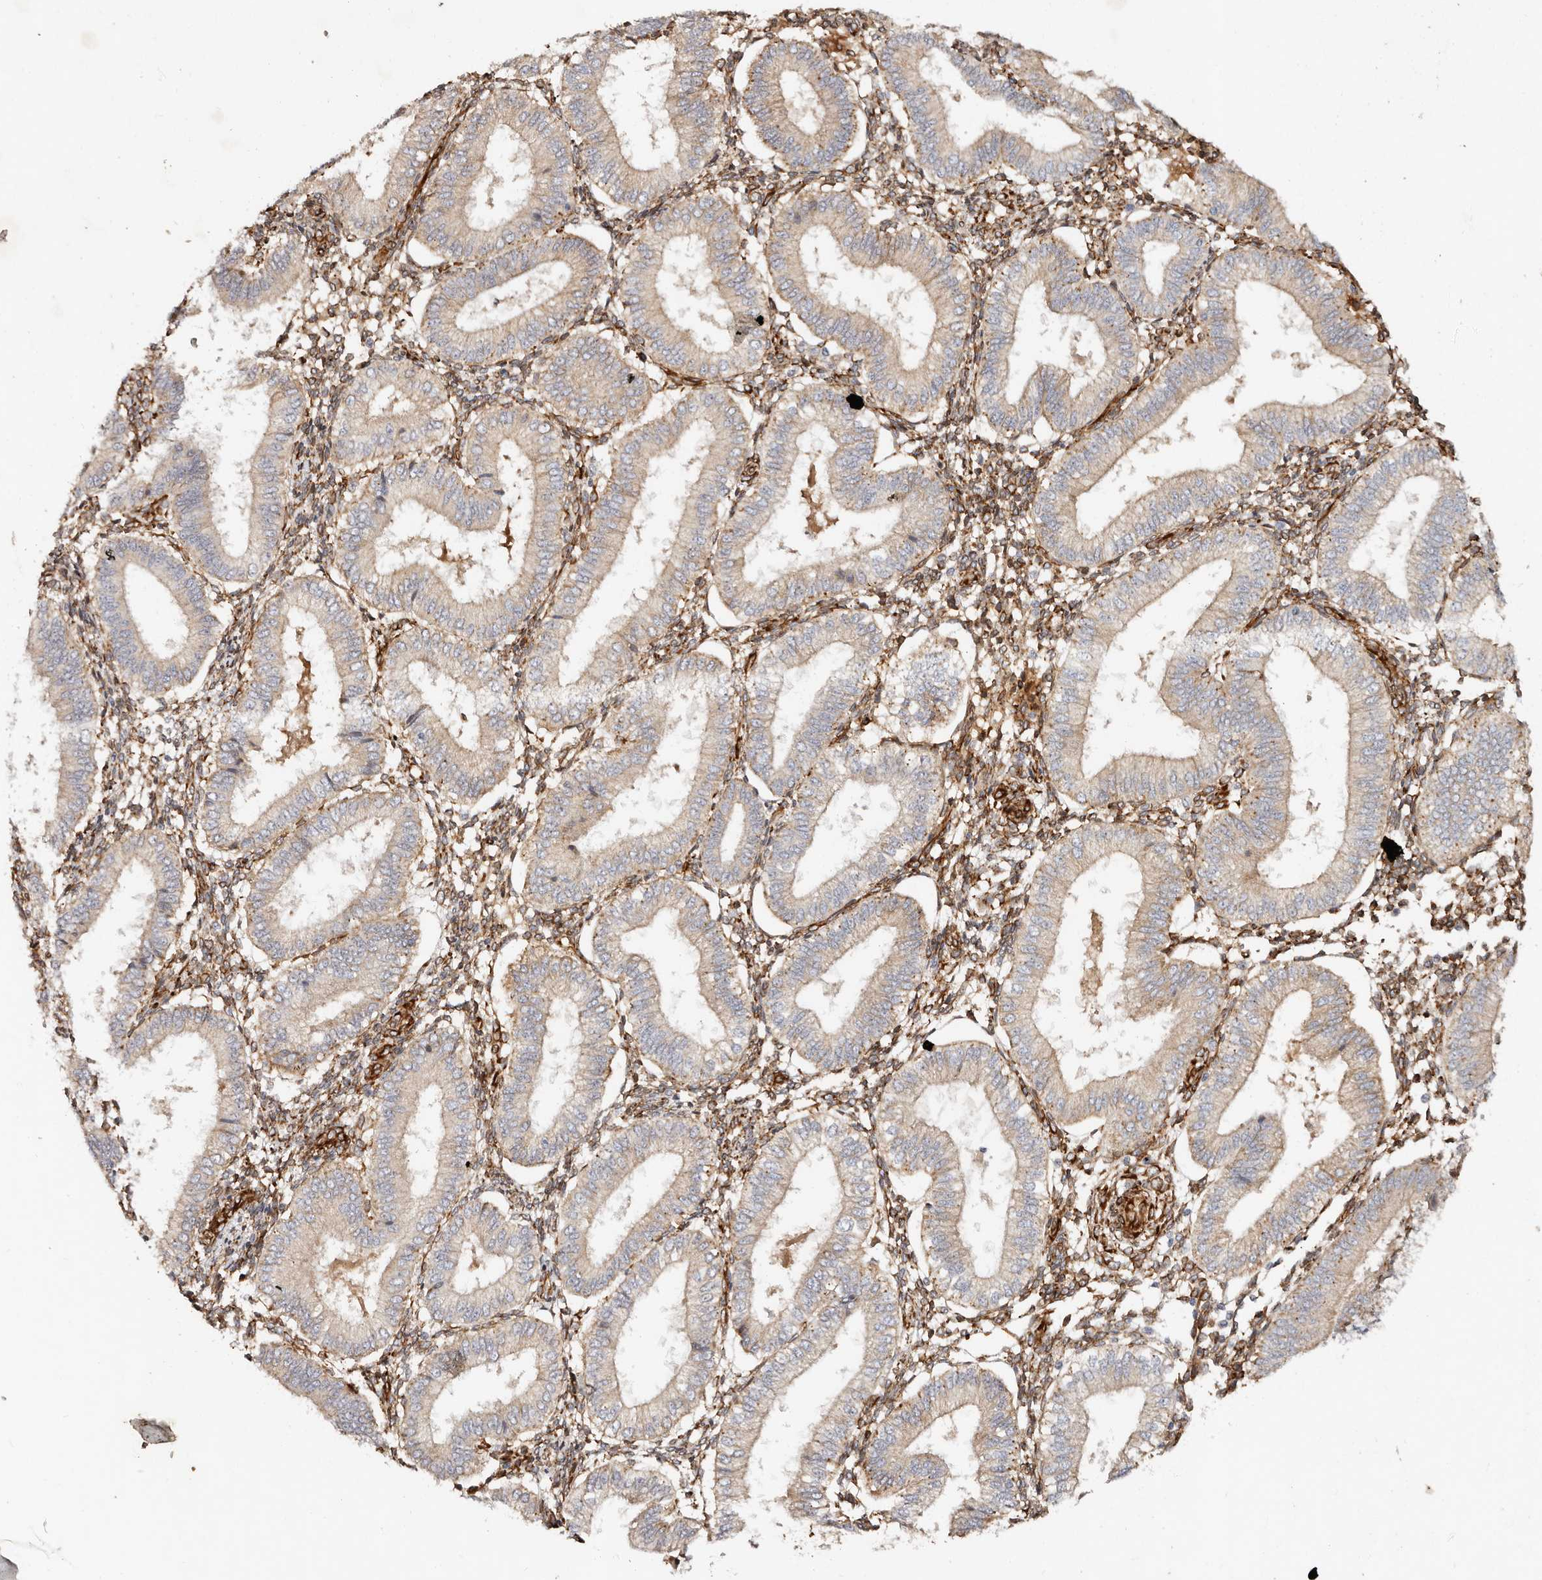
{"staining": {"intensity": "moderate", "quantity": ">75%", "location": "cytoplasmic/membranous"}, "tissue": "endometrium", "cell_type": "Cells in endometrial stroma", "image_type": "normal", "snomed": [{"axis": "morphology", "description": "Normal tissue, NOS"}, {"axis": "topography", "description": "Endometrium"}], "caption": "IHC staining of unremarkable endometrium, which demonstrates medium levels of moderate cytoplasmic/membranous positivity in approximately >75% of cells in endometrial stroma indicating moderate cytoplasmic/membranous protein expression. The staining was performed using DAB (3,3'-diaminobenzidine) (brown) for protein detection and nuclei were counterstained in hematoxylin (blue).", "gene": "SERPINH1", "patient": {"sex": "female", "age": 39}}